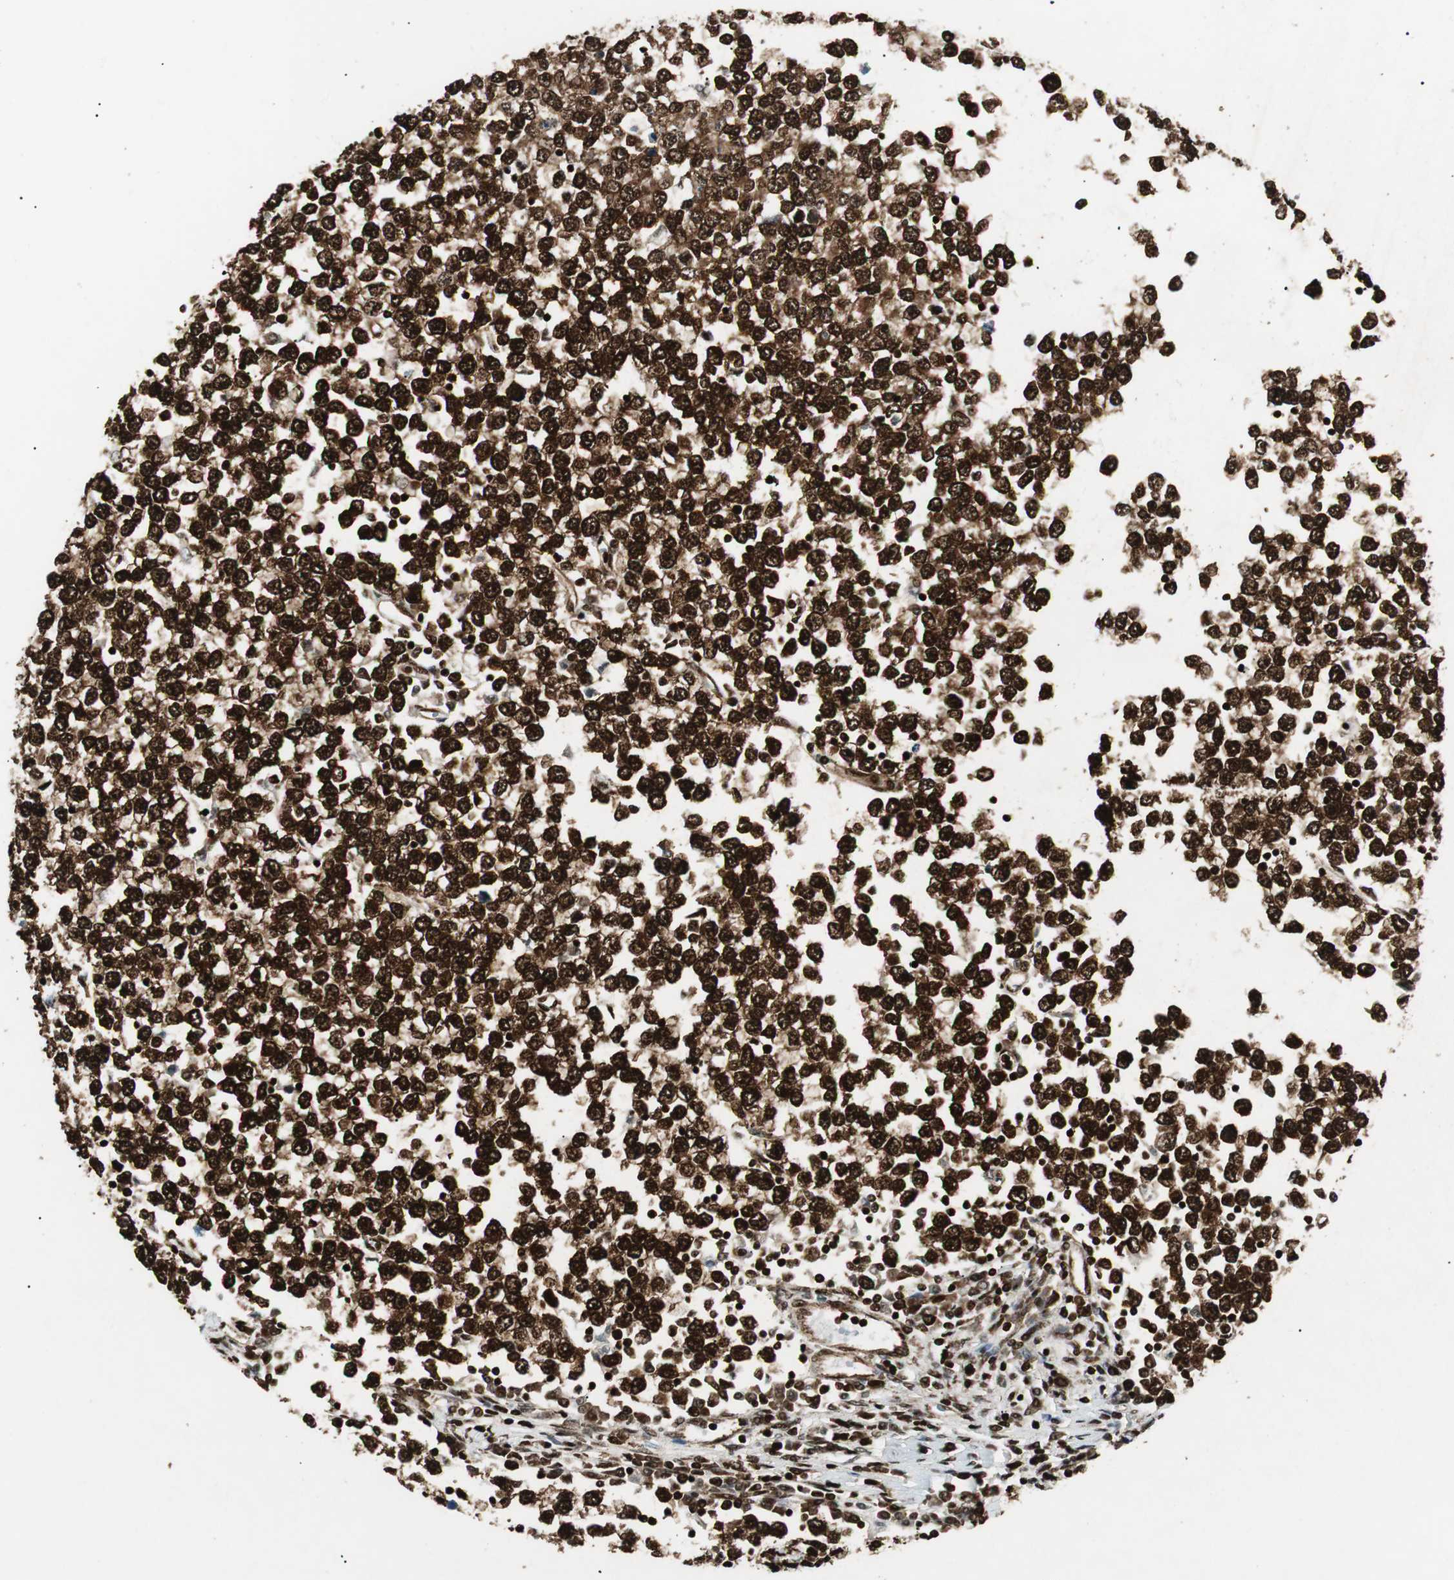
{"staining": {"intensity": "strong", "quantity": ">75%", "location": "nuclear"}, "tissue": "testis cancer", "cell_type": "Tumor cells", "image_type": "cancer", "snomed": [{"axis": "morphology", "description": "Seminoma, NOS"}, {"axis": "topography", "description": "Testis"}], "caption": "Testis seminoma stained for a protein displays strong nuclear positivity in tumor cells.", "gene": "EWSR1", "patient": {"sex": "male", "age": 65}}